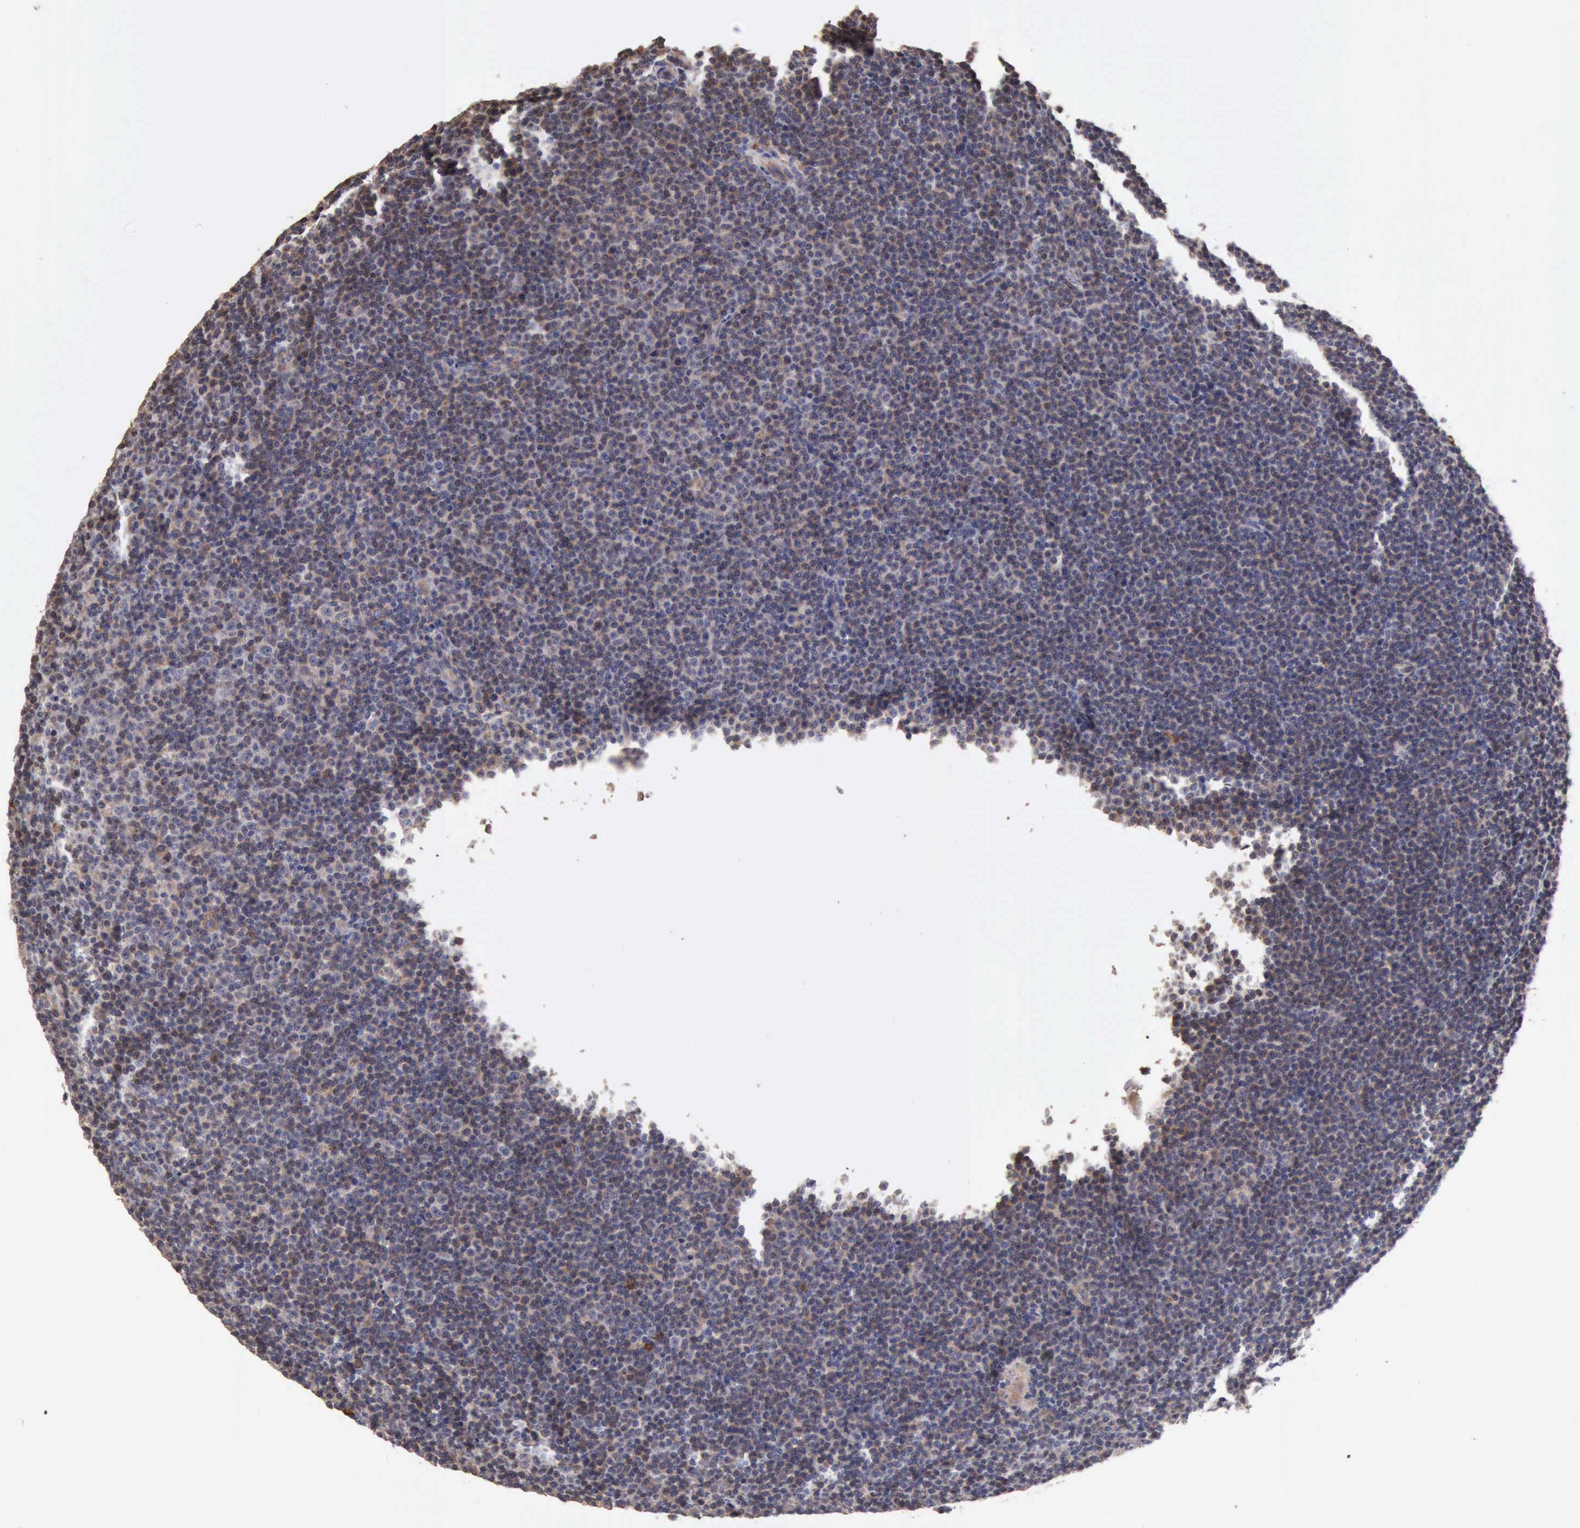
{"staining": {"intensity": "weak", "quantity": "<25%", "location": "cytoplasmic/membranous"}, "tissue": "lymphoma", "cell_type": "Tumor cells", "image_type": "cancer", "snomed": [{"axis": "morphology", "description": "Malignant lymphoma, non-Hodgkin's type, Low grade"}, {"axis": "topography", "description": "Lymph node"}], "caption": "This micrograph is of lymphoma stained with IHC to label a protein in brown with the nuclei are counter-stained blue. There is no staining in tumor cells. (DAB (3,3'-diaminobenzidine) IHC with hematoxylin counter stain).", "gene": "GPR101", "patient": {"sex": "female", "age": 69}}